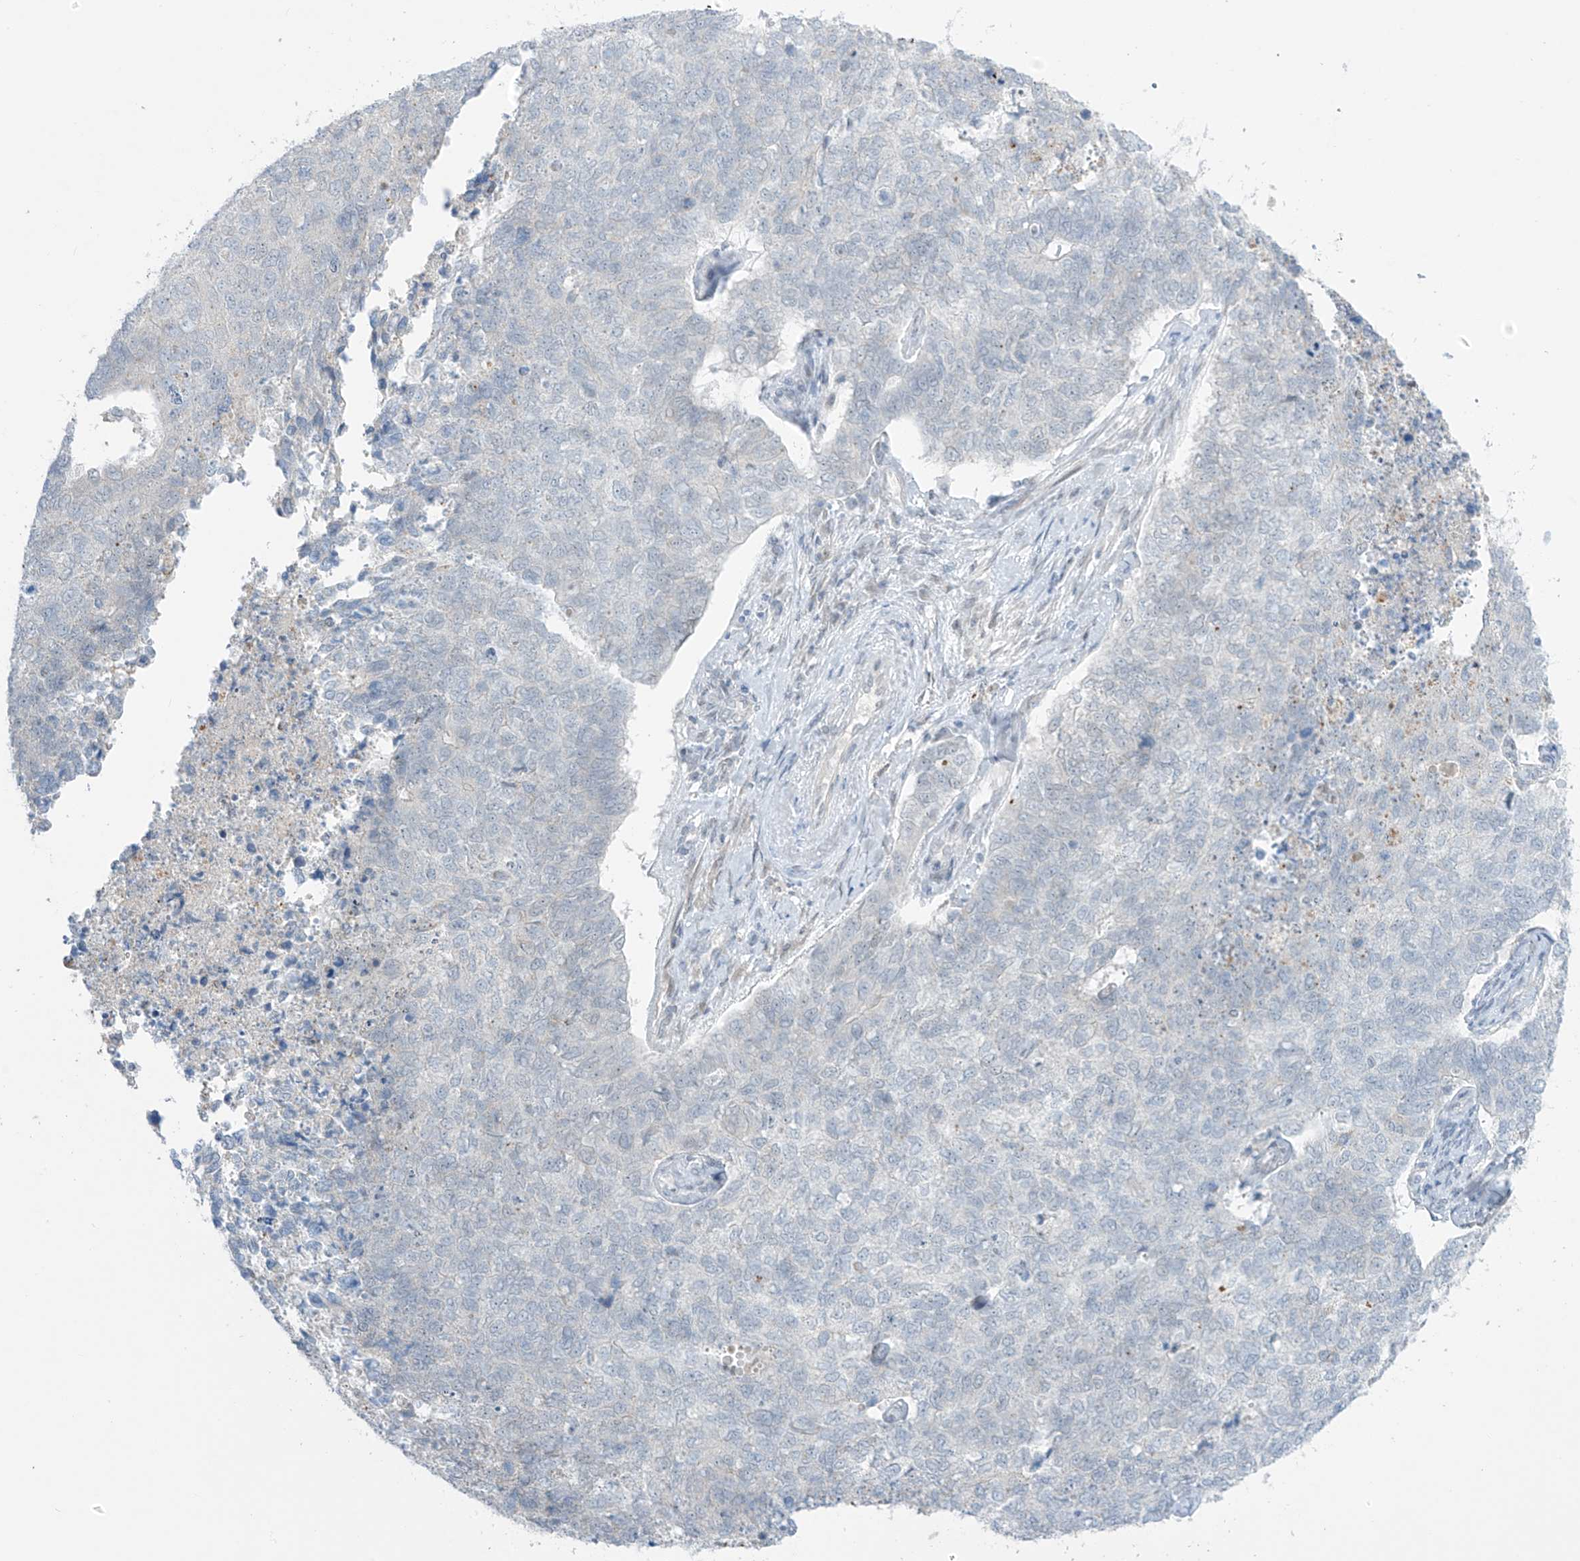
{"staining": {"intensity": "negative", "quantity": "none", "location": "none"}, "tissue": "cervical cancer", "cell_type": "Tumor cells", "image_type": "cancer", "snomed": [{"axis": "morphology", "description": "Squamous cell carcinoma, NOS"}, {"axis": "topography", "description": "Cervix"}], "caption": "Cervical cancer was stained to show a protein in brown. There is no significant positivity in tumor cells. Brightfield microscopy of immunohistochemistry (IHC) stained with DAB (brown) and hematoxylin (blue), captured at high magnification.", "gene": "ASPRV1", "patient": {"sex": "female", "age": 63}}